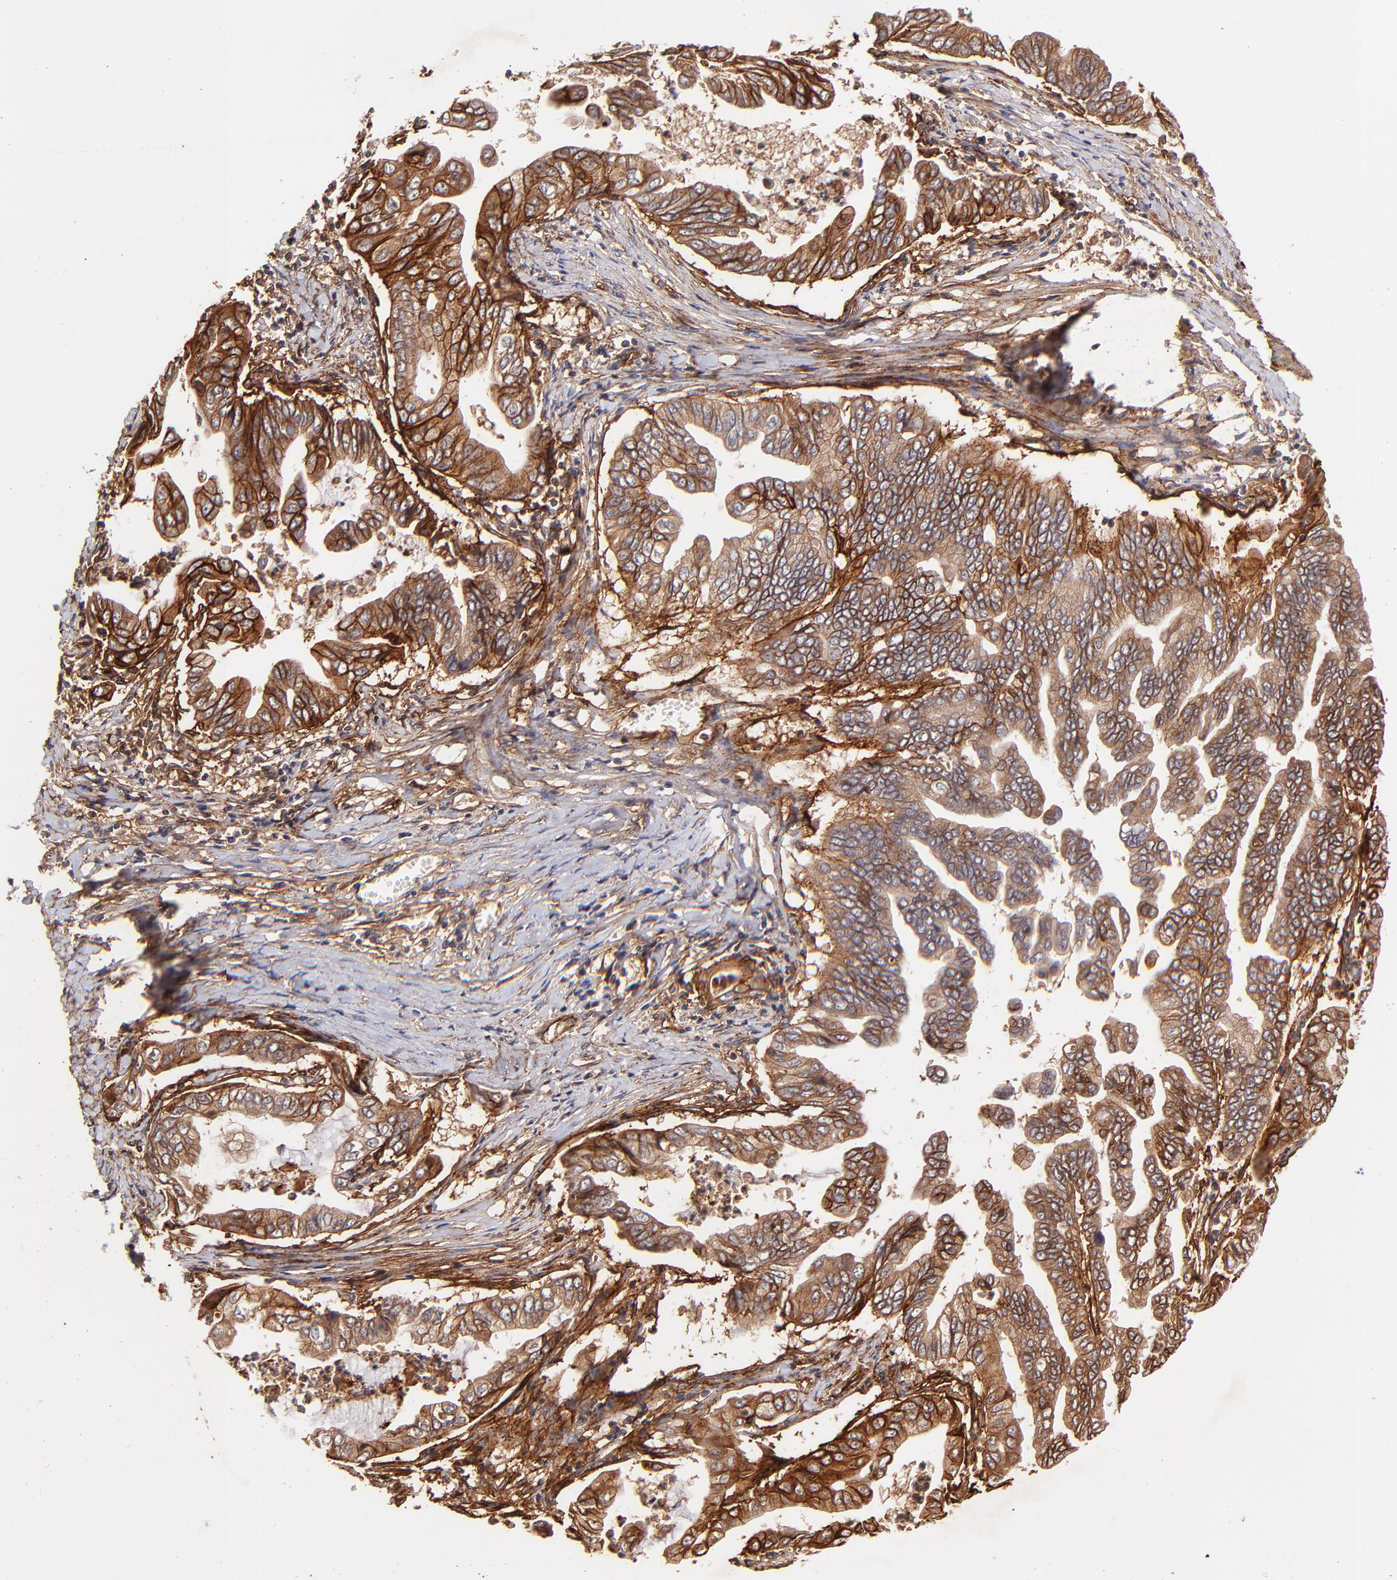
{"staining": {"intensity": "strong", "quantity": ">75%", "location": "cytoplasmic/membranous"}, "tissue": "stomach cancer", "cell_type": "Tumor cells", "image_type": "cancer", "snomed": [{"axis": "morphology", "description": "Adenocarcinoma, NOS"}, {"axis": "topography", "description": "Stomach, upper"}], "caption": "Adenocarcinoma (stomach) tissue displays strong cytoplasmic/membranous staining in about >75% of tumor cells, visualized by immunohistochemistry.", "gene": "ITGB1", "patient": {"sex": "male", "age": 80}}